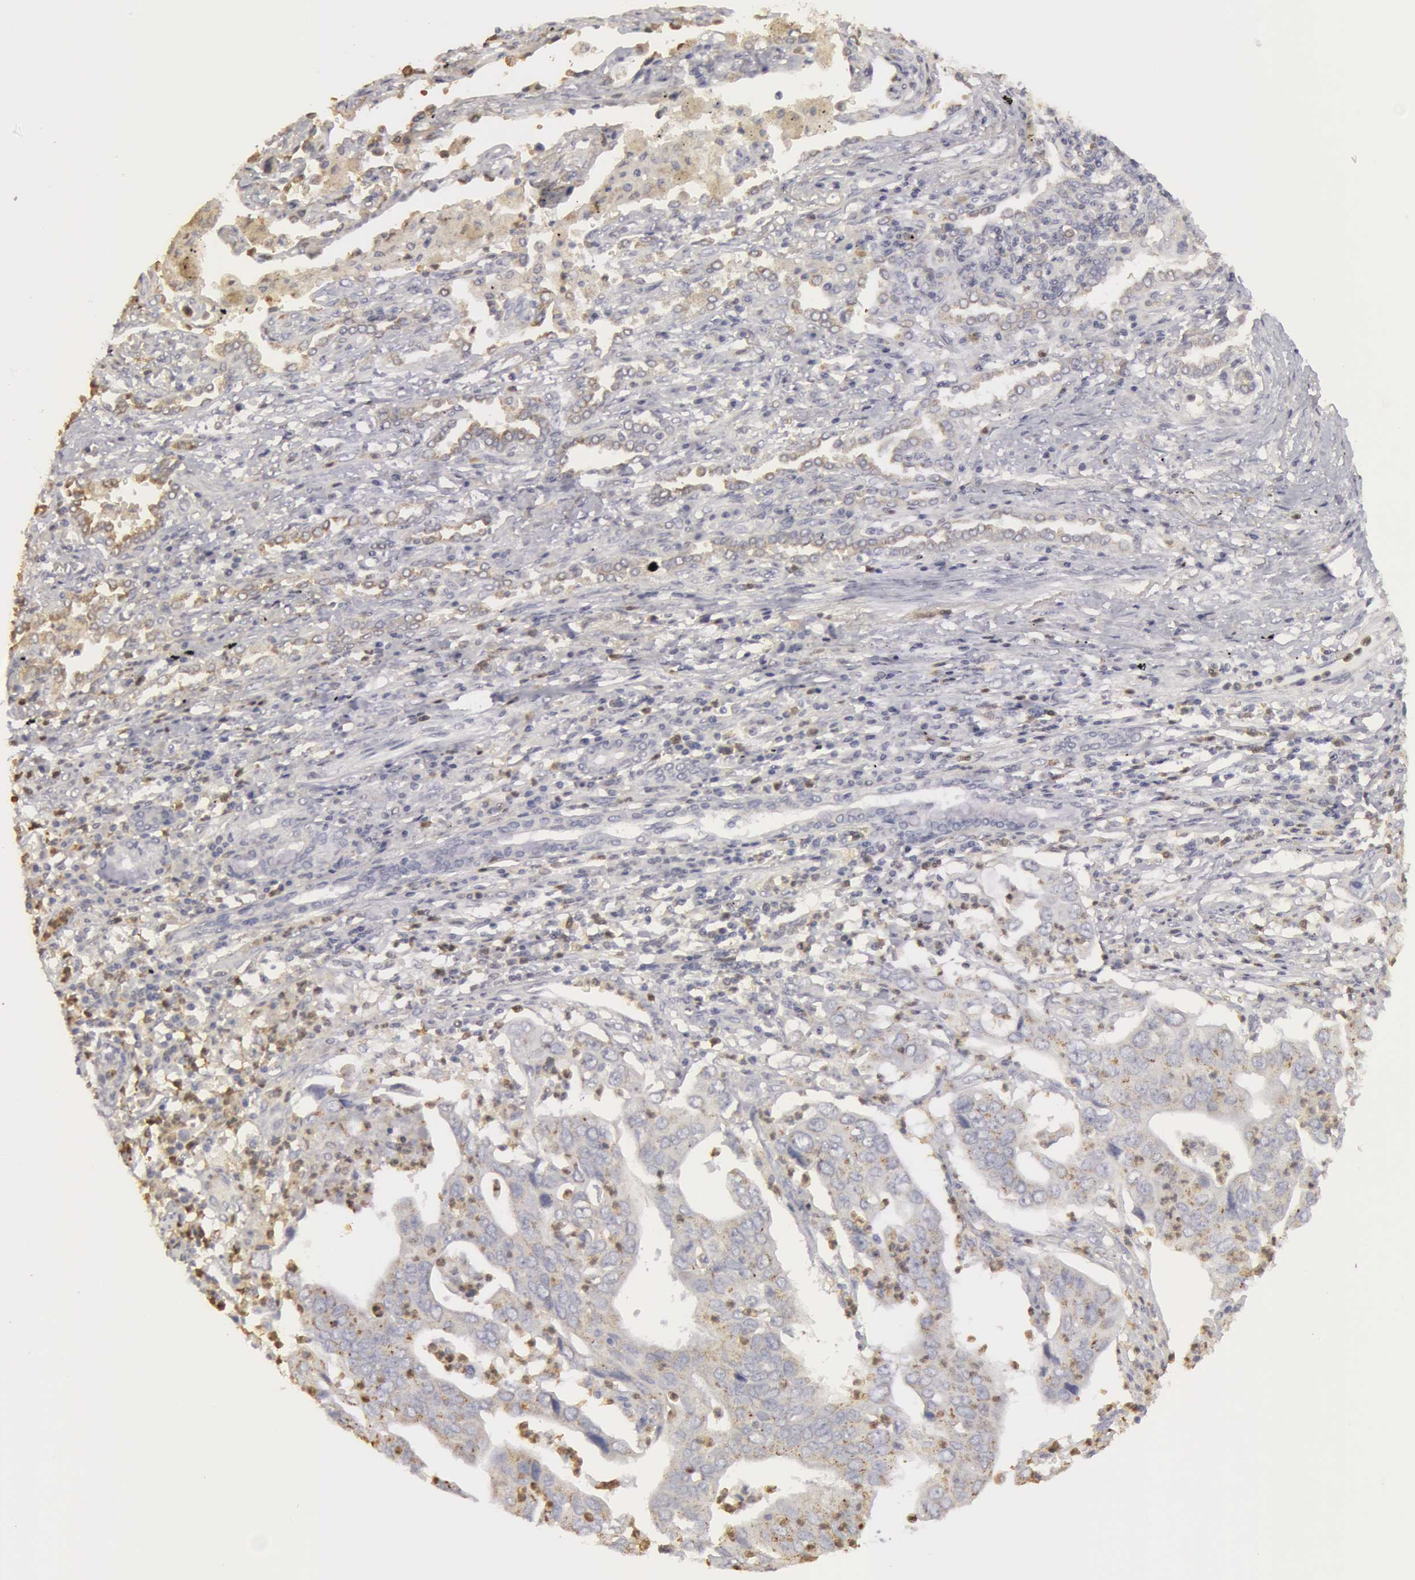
{"staining": {"intensity": "moderate", "quantity": "25%-75%", "location": "cytoplasmic/membranous"}, "tissue": "lung cancer", "cell_type": "Tumor cells", "image_type": "cancer", "snomed": [{"axis": "morphology", "description": "Adenocarcinoma, NOS"}, {"axis": "topography", "description": "Lung"}], "caption": "Protein staining by immunohistochemistry (IHC) shows moderate cytoplasmic/membranous staining in approximately 25%-75% of tumor cells in lung cancer.", "gene": "CAT", "patient": {"sex": "male", "age": 48}}